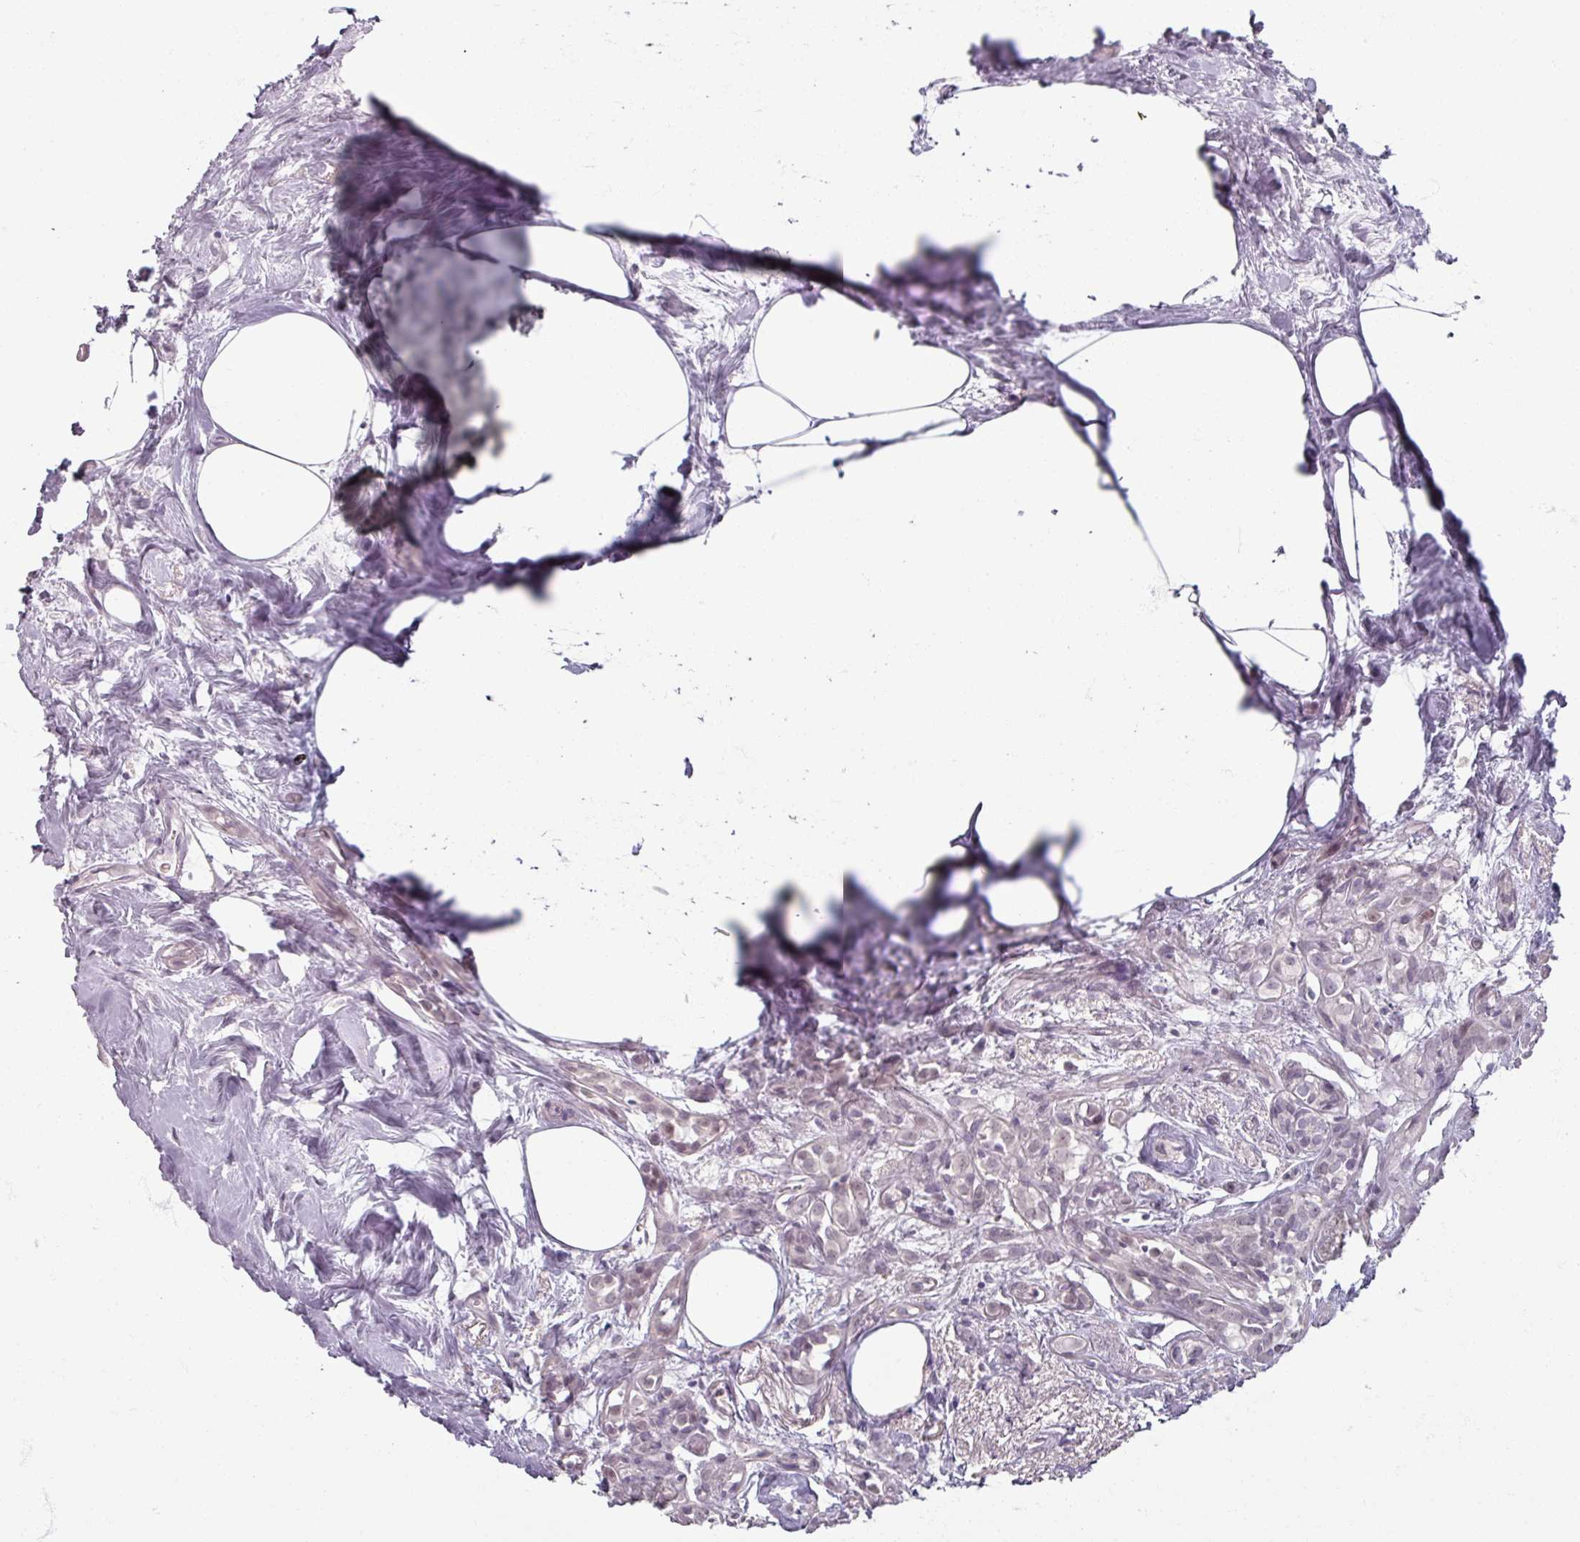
{"staining": {"intensity": "negative", "quantity": "none", "location": "none"}, "tissue": "breast cancer", "cell_type": "Tumor cells", "image_type": "cancer", "snomed": [{"axis": "morphology", "description": "Carcinoma, NOS"}, {"axis": "topography", "description": "Breast"}], "caption": "The image displays no significant staining in tumor cells of breast cancer (carcinoma). Nuclei are stained in blue.", "gene": "SOX11", "patient": {"sex": "female", "age": 60}}